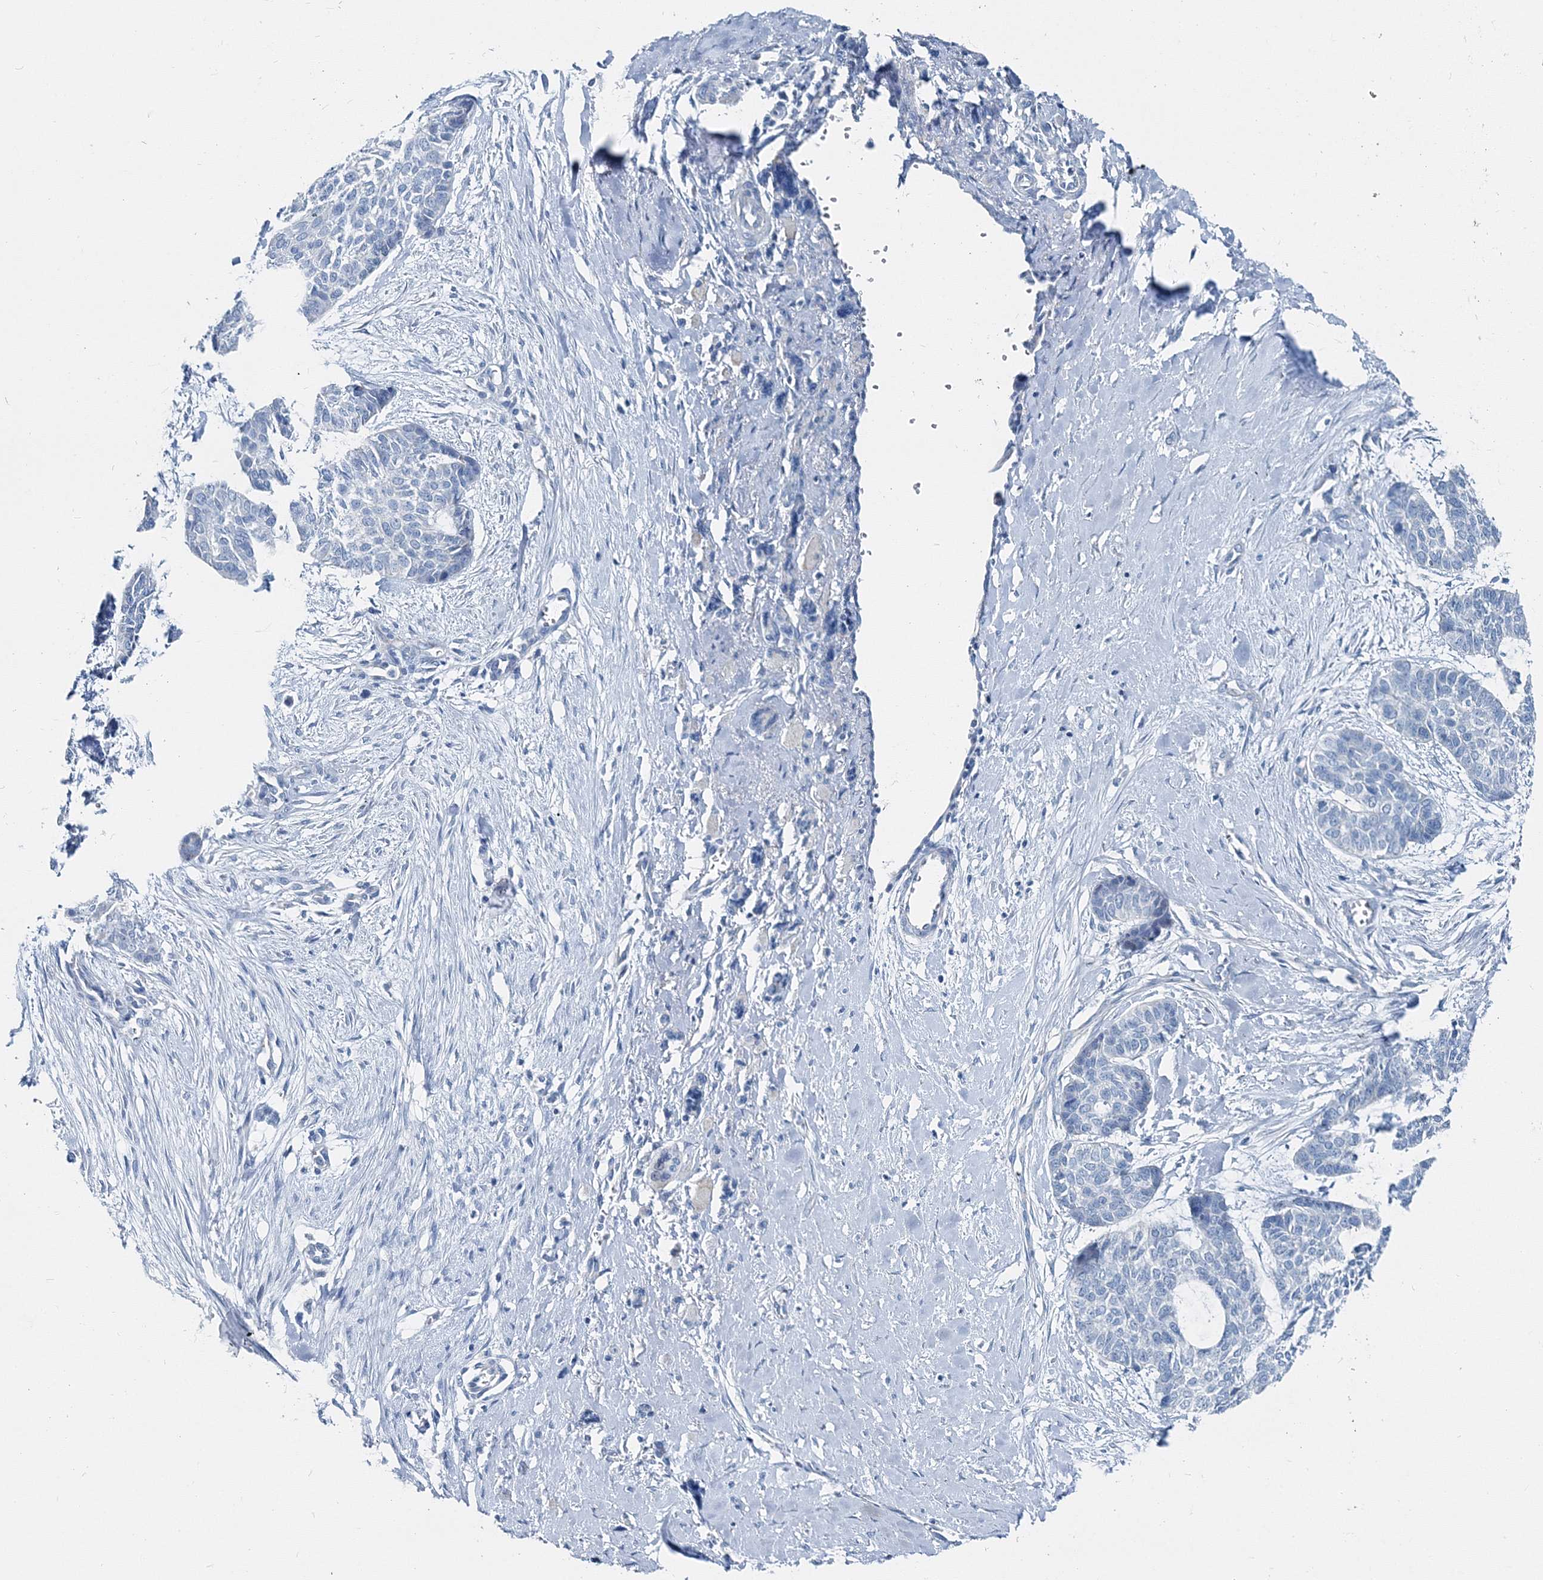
{"staining": {"intensity": "negative", "quantity": "none", "location": "none"}, "tissue": "skin cancer", "cell_type": "Tumor cells", "image_type": "cancer", "snomed": [{"axis": "morphology", "description": "Basal cell carcinoma"}, {"axis": "topography", "description": "Skin"}], "caption": "Tumor cells show no significant positivity in skin cancer.", "gene": "GABARAPL2", "patient": {"sex": "female", "age": 64}}